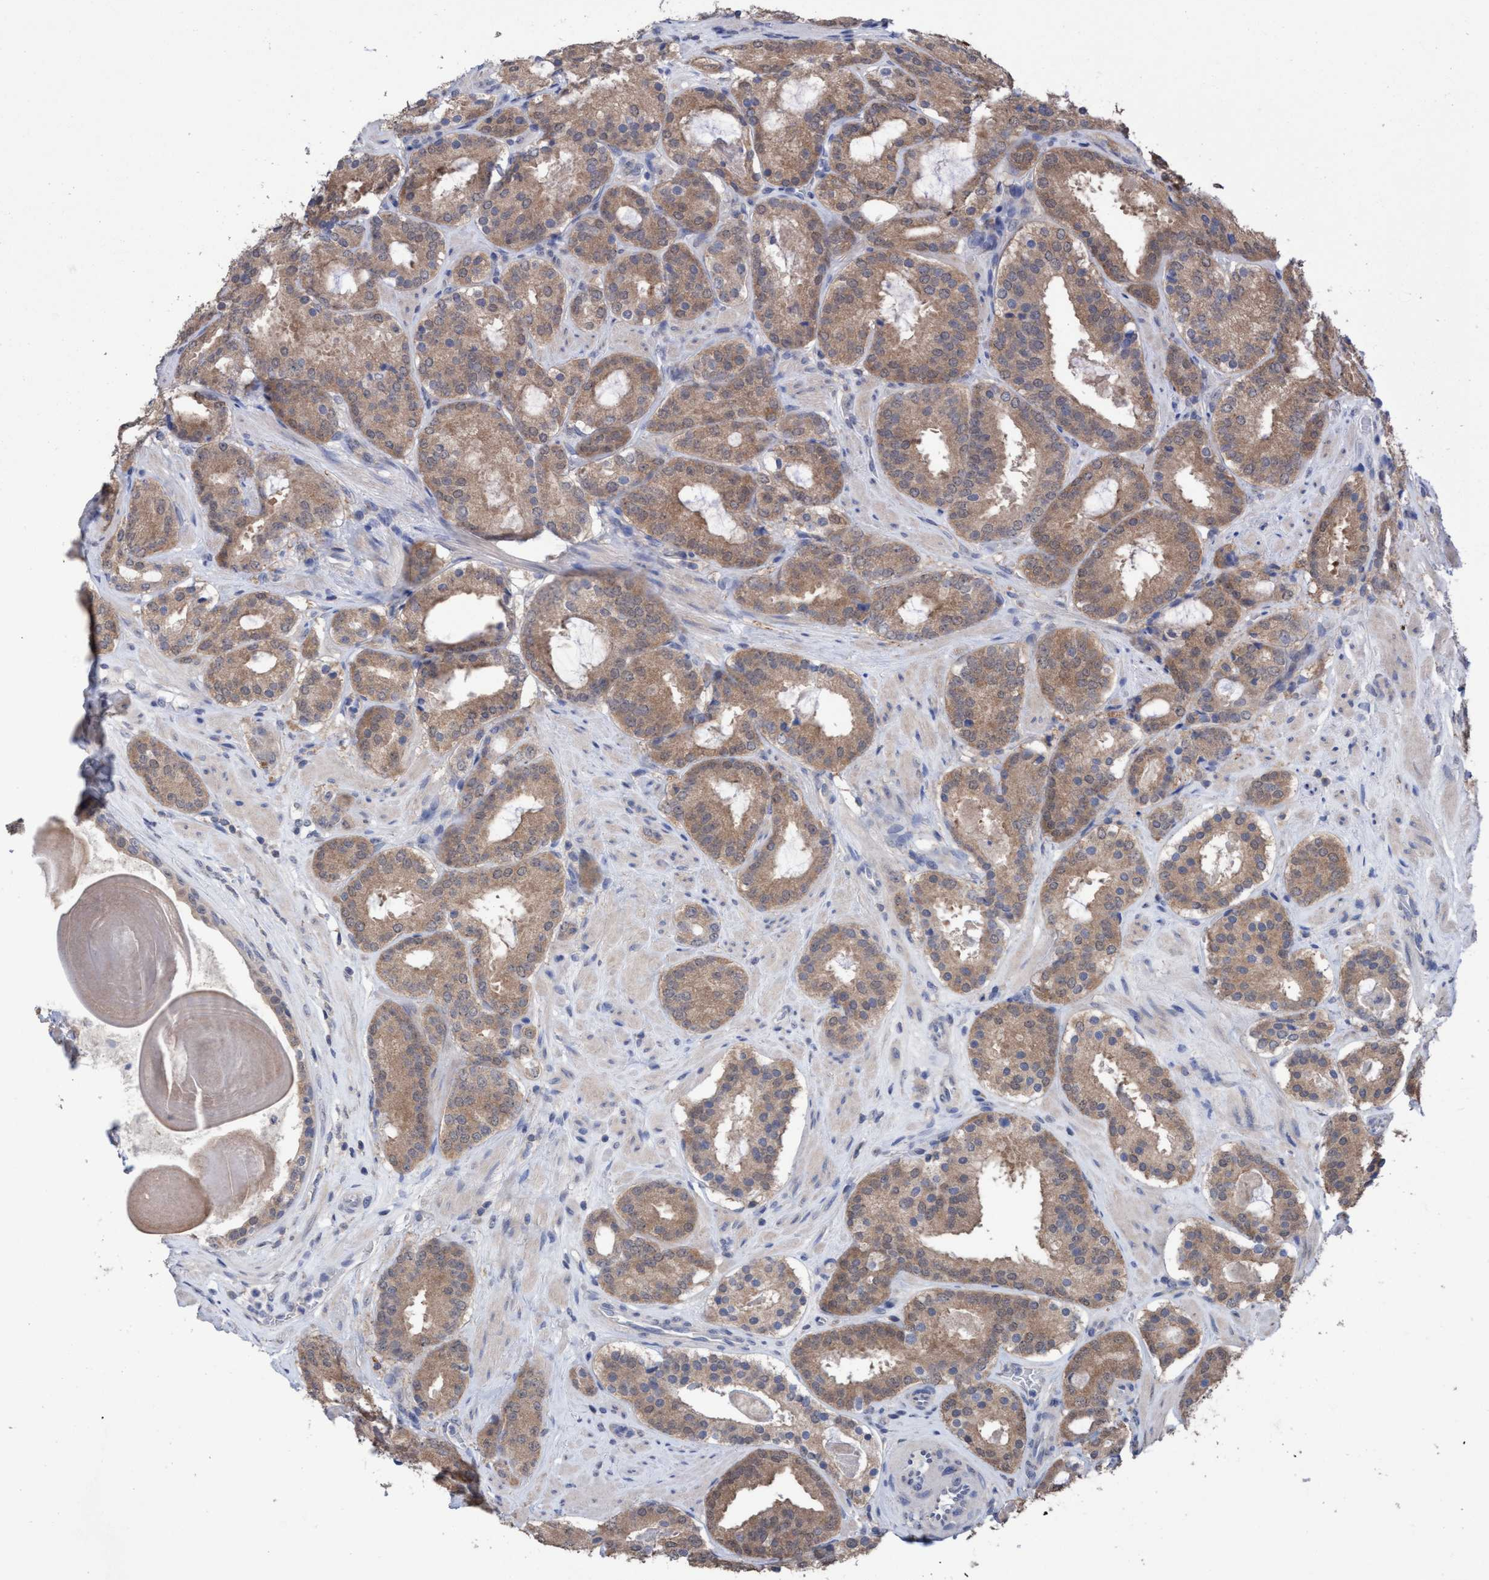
{"staining": {"intensity": "moderate", "quantity": ">75%", "location": "cytoplasmic/membranous"}, "tissue": "prostate cancer", "cell_type": "Tumor cells", "image_type": "cancer", "snomed": [{"axis": "morphology", "description": "Adenocarcinoma, Low grade"}, {"axis": "topography", "description": "Prostate"}], "caption": "Immunohistochemistry (IHC) image of neoplastic tissue: human prostate cancer (low-grade adenocarcinoma) stained using IHC exhibits medium levels of moderate protein expression localized specifically in the cytoplasmic/membranous of tumor cells, appearing as a cytoplasmic/membranous brown color.", "gene": "GLOD4", "patient": {"sex": "male", "age": 69}}